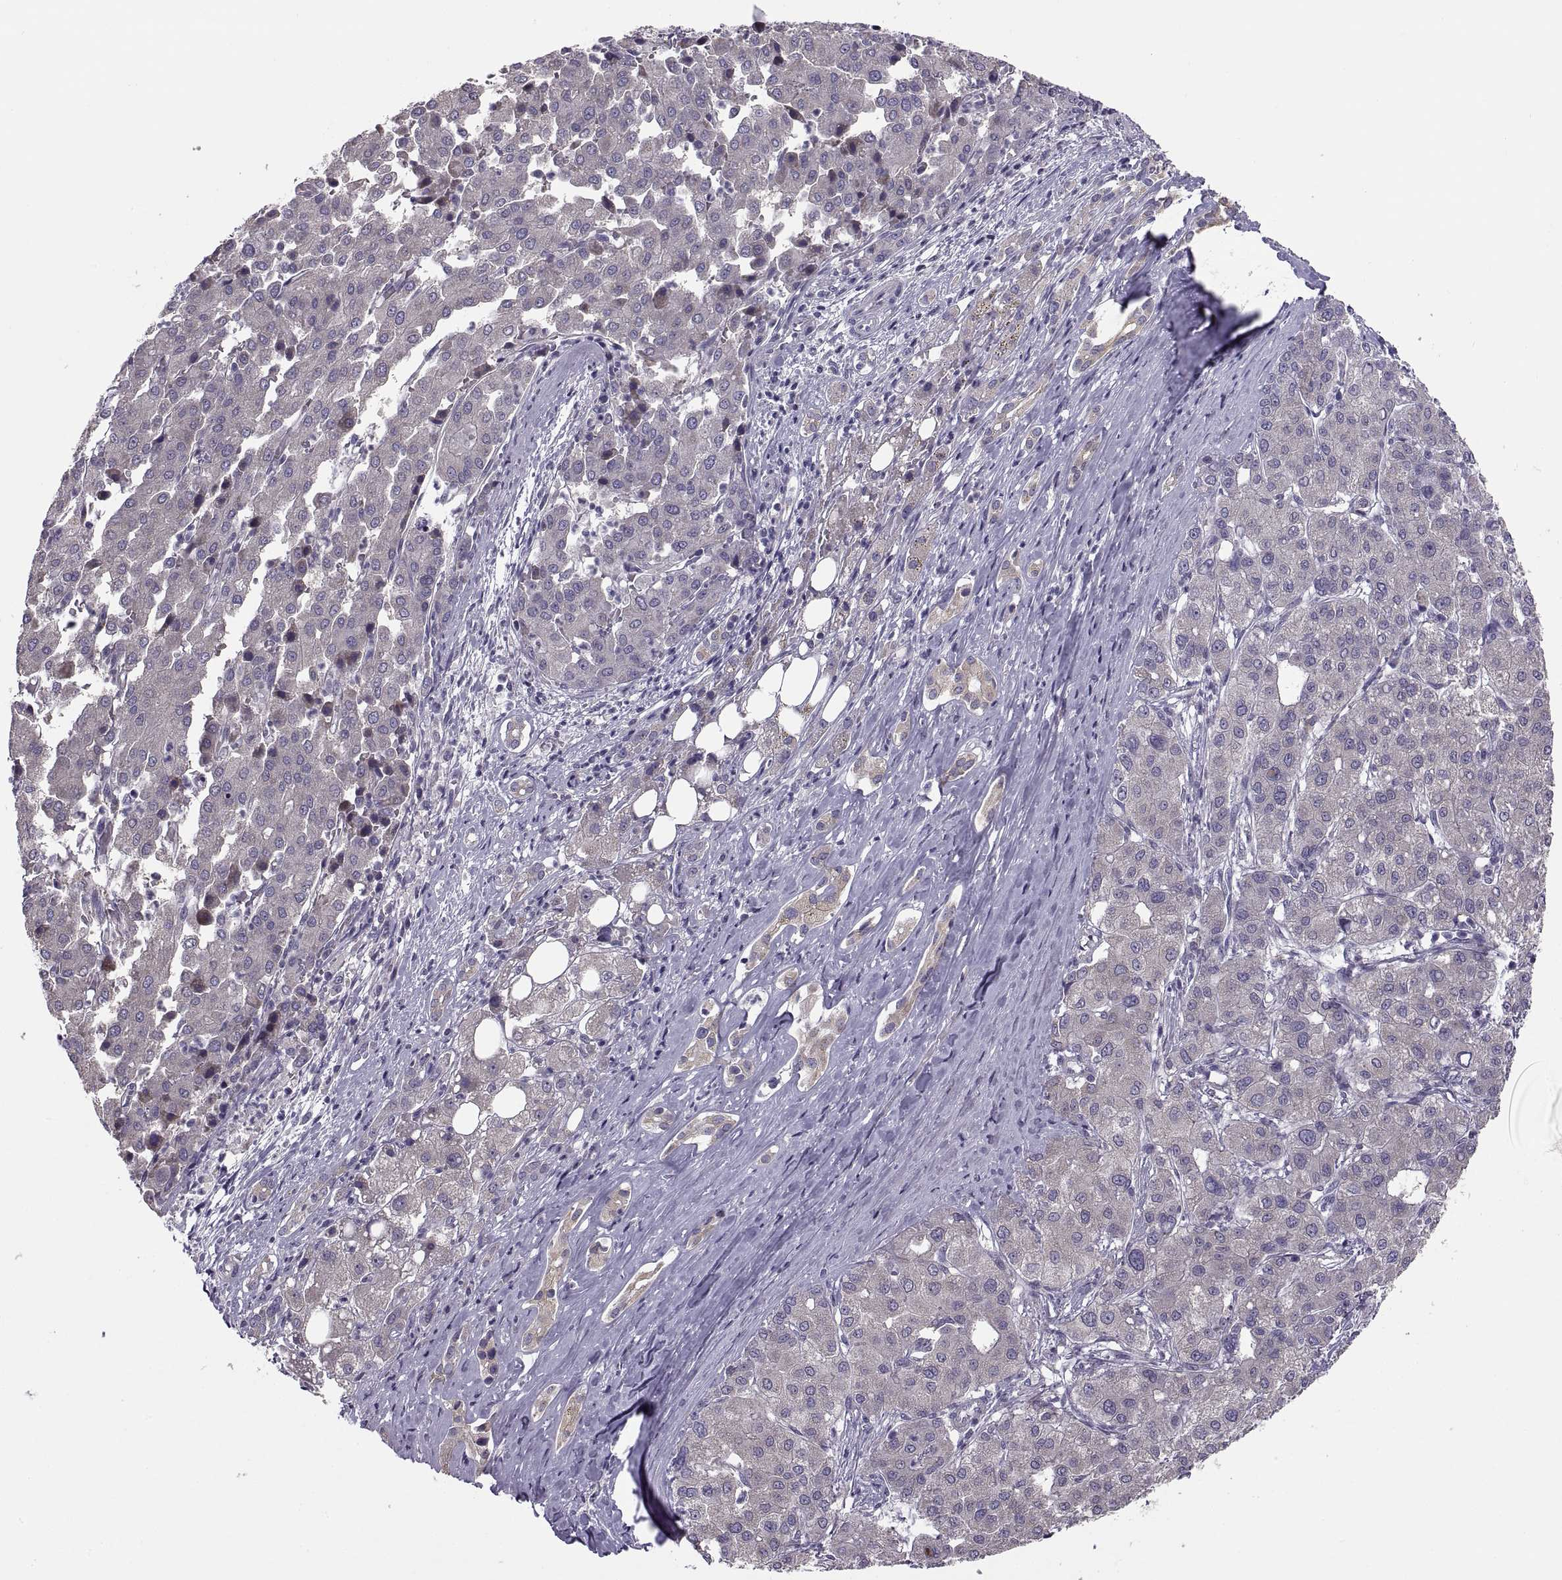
{"staining": {"intensity": "negative", "quantity": "none", "location": "none"}, "tissue": "liver cancer", "cell_type": "Tumor cells", "image_type": "cancer", "snomed": [{"axis": "morphology", "description": "Carcinoma, Hepatocellular, NOS"}, {"axis": "topography", "description": "Liver"}], "caption": "This is an immunohistochemistry histopathology image of human liver cancer (hepatocellular carcinoma). There is no staining in tumor cells.", "gene": "ACSBG2", "patient": {"sex": "male", "age": 65}}